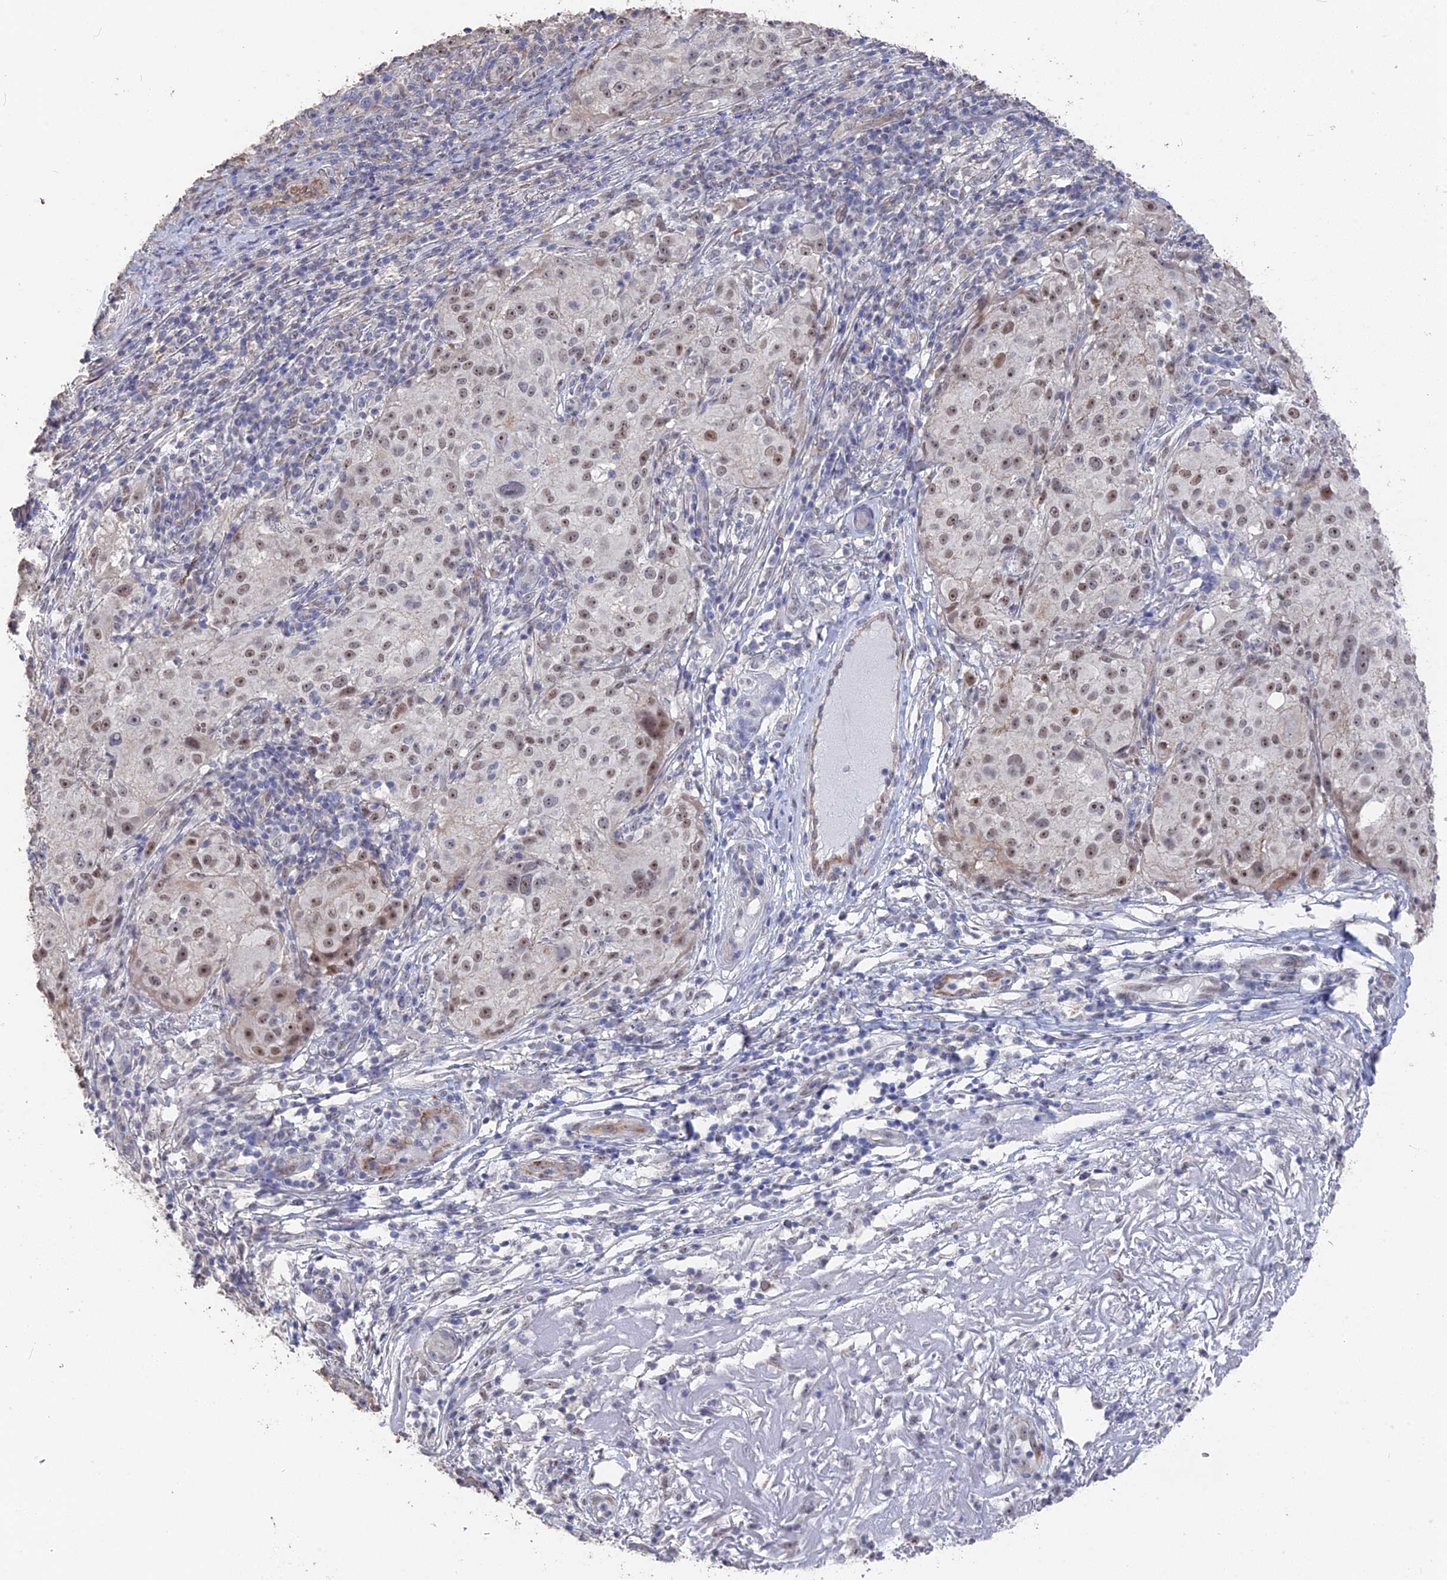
{"staining": {"intensity": "weak", "quantity": ">75%", "location": "nuclear"}, "tissue": "melanoma", "cell_type": "Tumor cells", "image_type": "cancer", "snomed": [{"axis": "morphology", "description": "Necrosis, NOS"}, {"axis": "morphology", "description": "Malignant melanoma, NOS"}, {"axis": "topography", "description": "Skin"}], "caption": "Brown immunohistochemical staining in human malignant melanoma demonstrates weak nuclear expression in approximately >75% of tumor cells.", "gene": "SEMG2", "patient": {"sex": "female", "age": 87}}